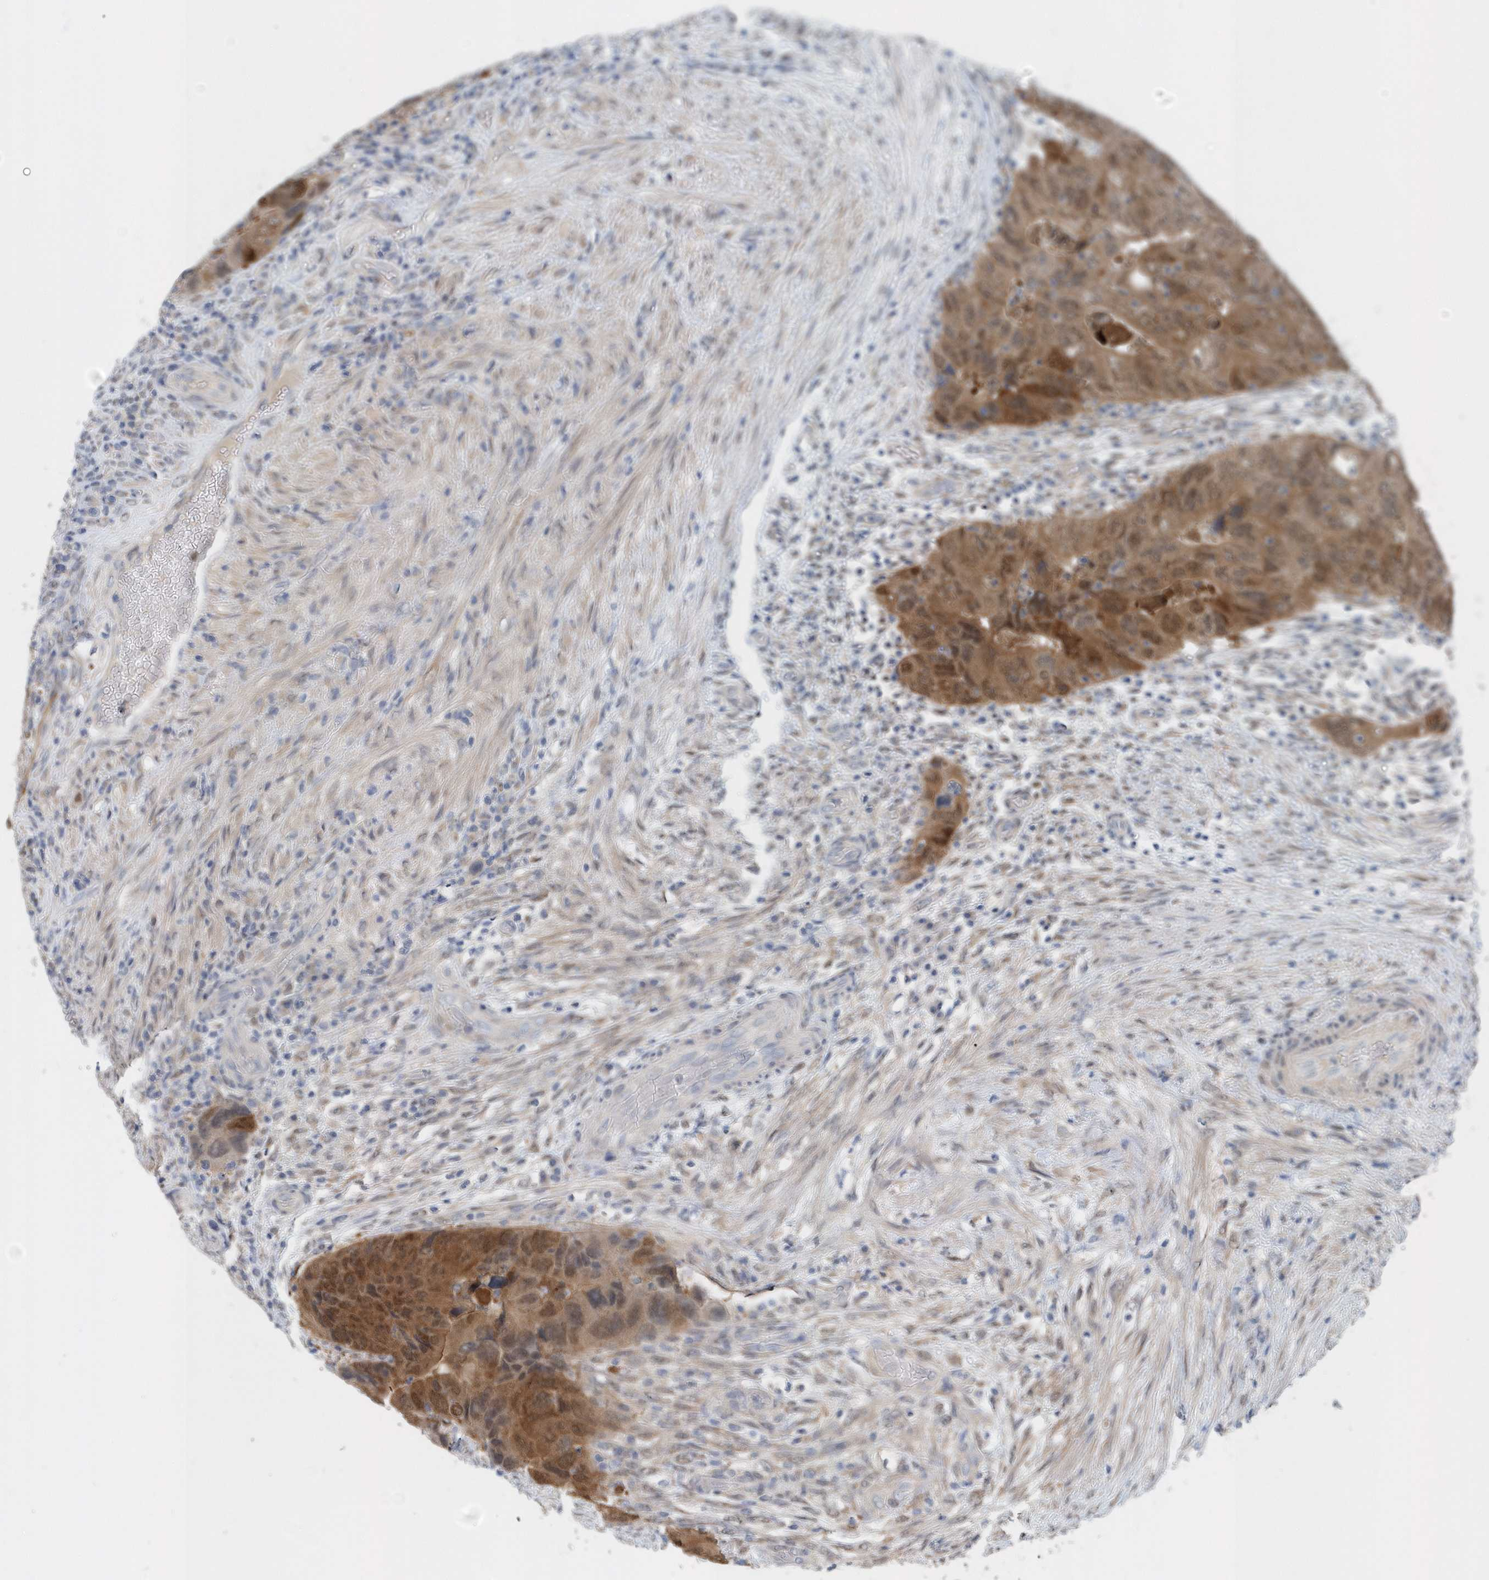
{"staining": {"intensity": "strong", "quantity": ">75%", "location": "cytoplasmic/membranous,nuclear"}, "tissue": "colorectal cancer", "cell_type": "Tumor cells", "image_type": "cancer", "snomed": [{"axis": "morphology", "description": "Adenocarcinoma, NOS"}, {"axis": "topography", "description": "Rectum"}], "caption": "The micrograph reveals staining of colorectal cancer, revealing strong cytoplasmic/membranous and nuclear protein staining (brown color) within tumor cells.", "gene": "PFN2", "patient": {"sex": "male", "age": 63}}